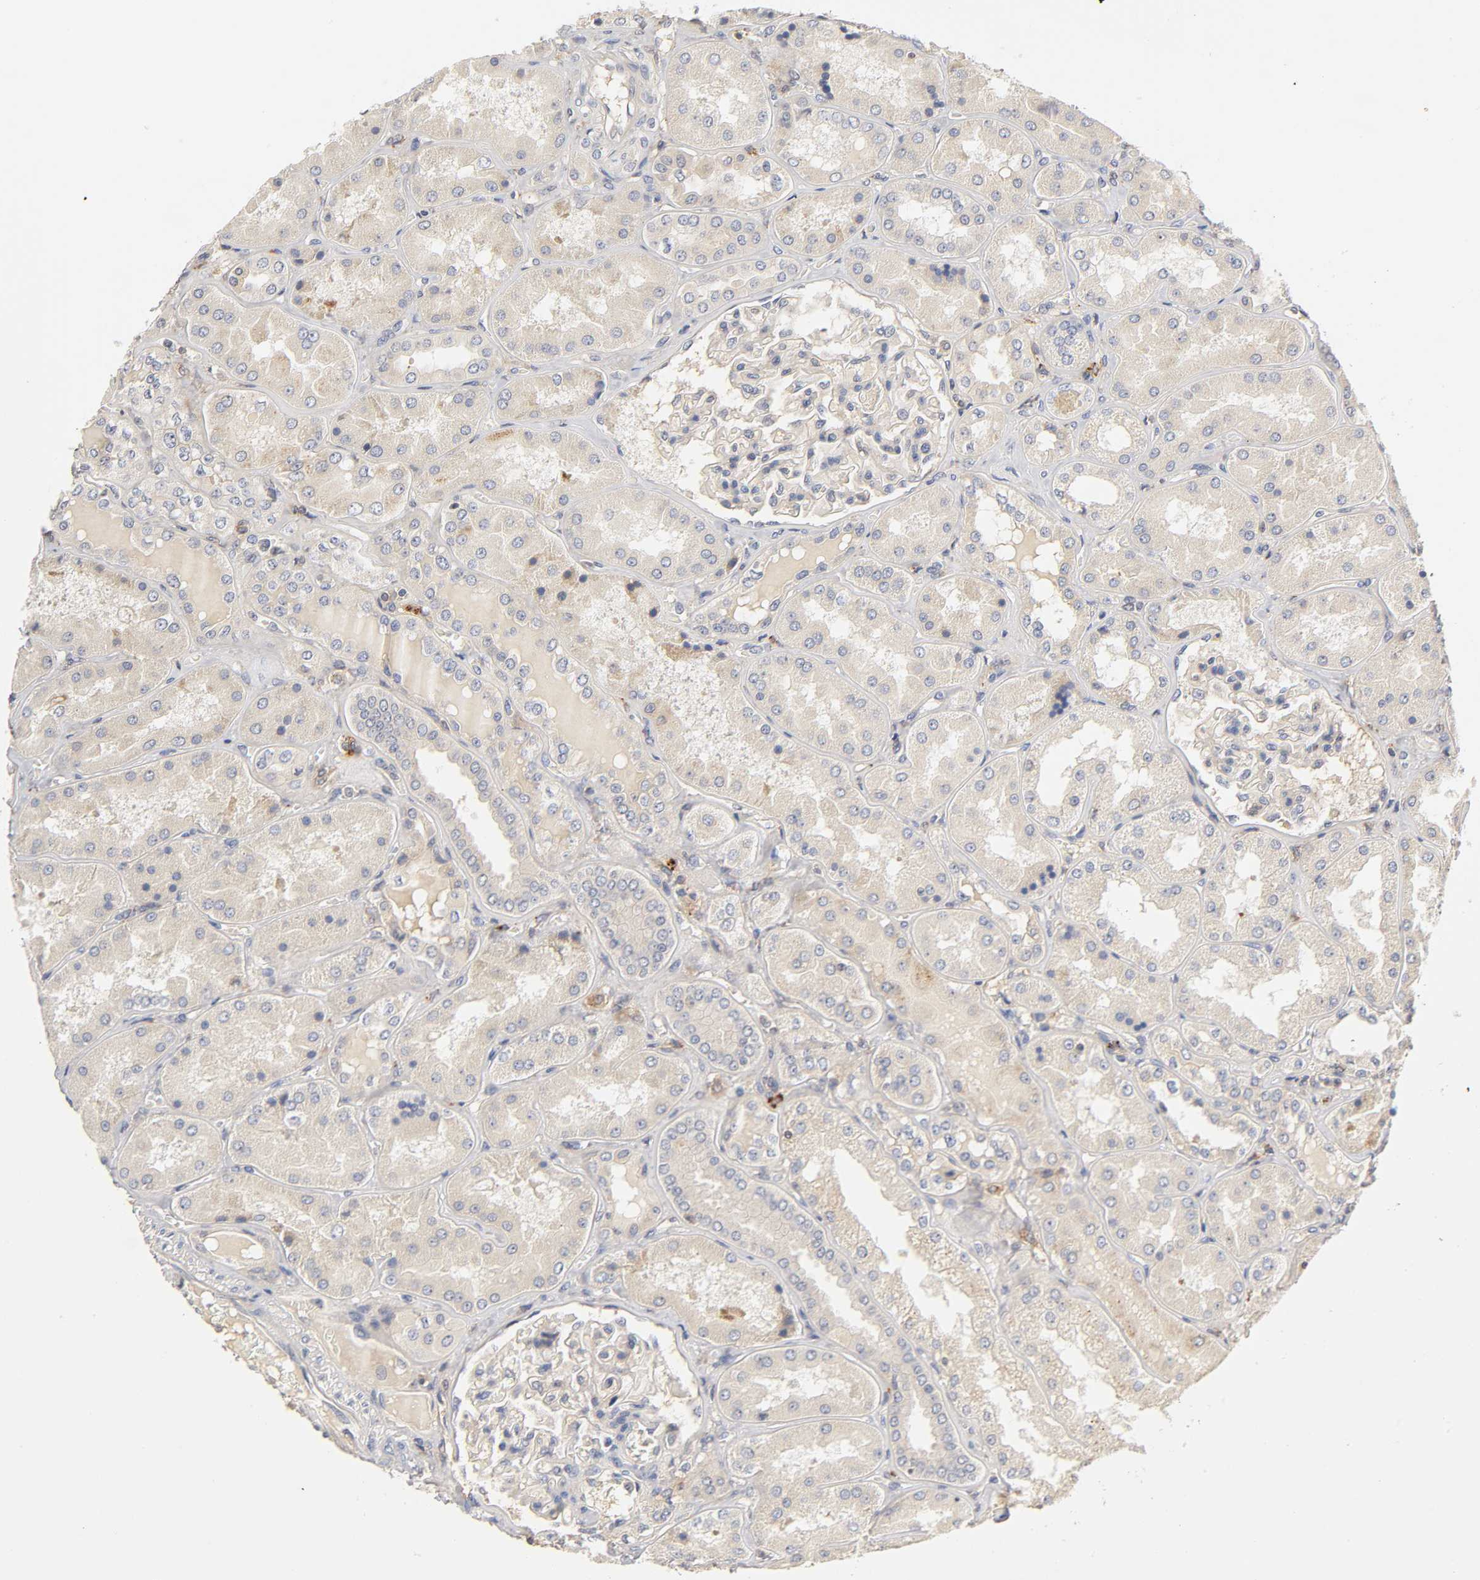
{"staining": {"intensity": "weak", "quantity": "25%-75%", "location": "cytoplasmic/membranous"}, "tissue": "kidney", "cell_type": "Cells in glomeruli", "image_type": "normal", "snomed": [{"axis": "morphology", "description": "Normal tissue, NOS"}, {"axis": "topography", "description": "Kidney"}], "caption": "Immunohistochemical staining of unremarkable human kidney reveals 25%-75% levels of weak cytoplasmic/membranous protein expression in about 25%-75% of cells in glomeruli. The staining was performed using DAB (3,3'-diaminobenzidine), with brown indicating positive protein expression. Nuclei are stained blue with hematoxylin.", "gene": "RHOA", "patient": {"sex": "female", "age": 56}}